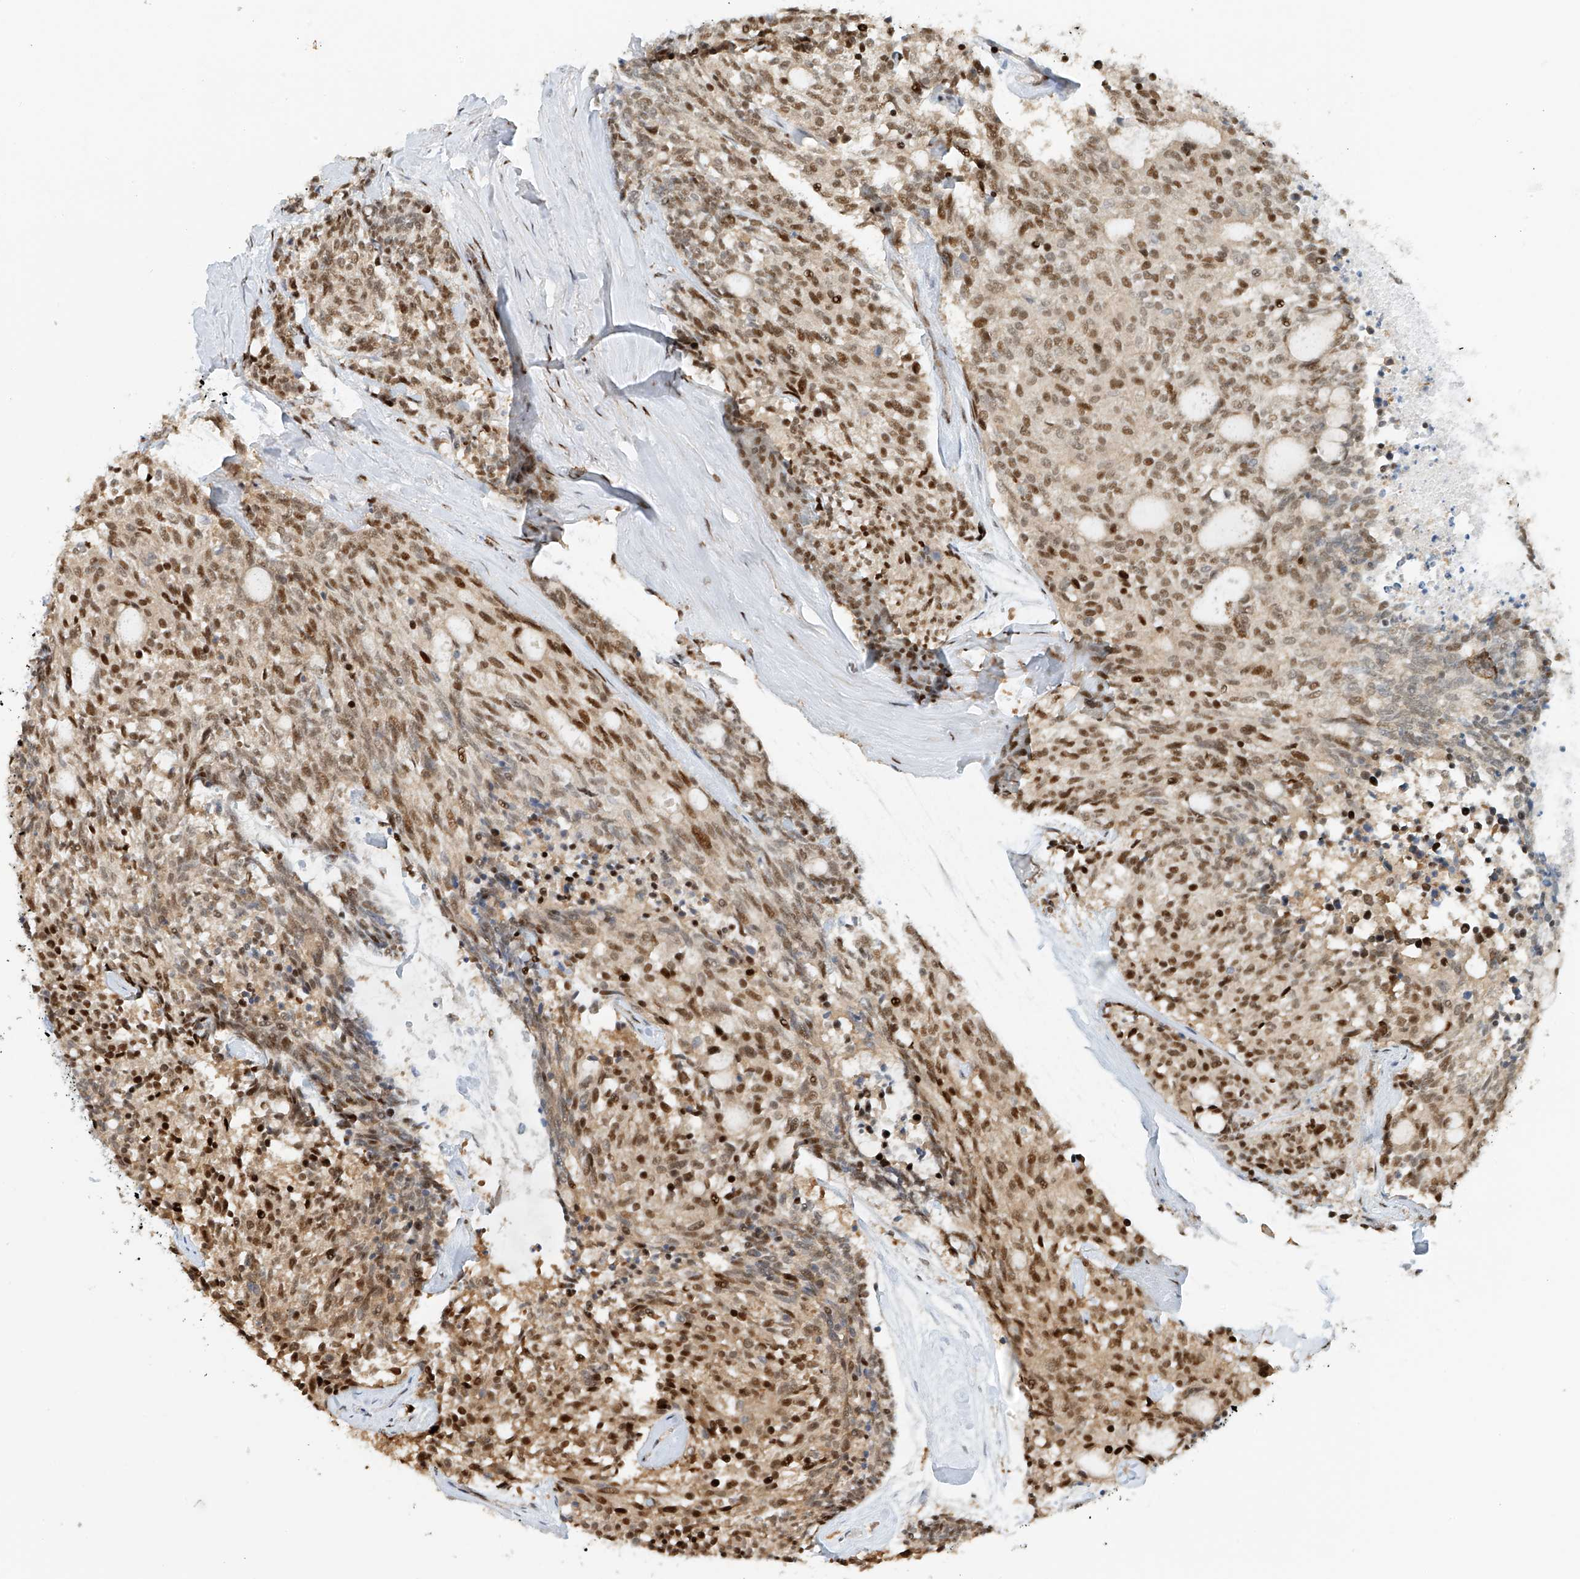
{"staining": {"intensity": "moderate", "quantity": ">75%", "location": "nuclear"}, "tissue": "carcinoid", "cell_type": "Tumor cells", "image_type": "cancer", "snomed": [{"axis": "morphology", "description": "Carcinoid, malignant, NOS"}, {"axis": "topography", "description": "Pancreas"}], "caption": "This is a micrograph of immunohistochemistry staining of carcinoid, which shows moderate staining in the nuclear of tumor cells.", "gene": "ZNF514", "patient": {"sex": "female", "age": 54}}